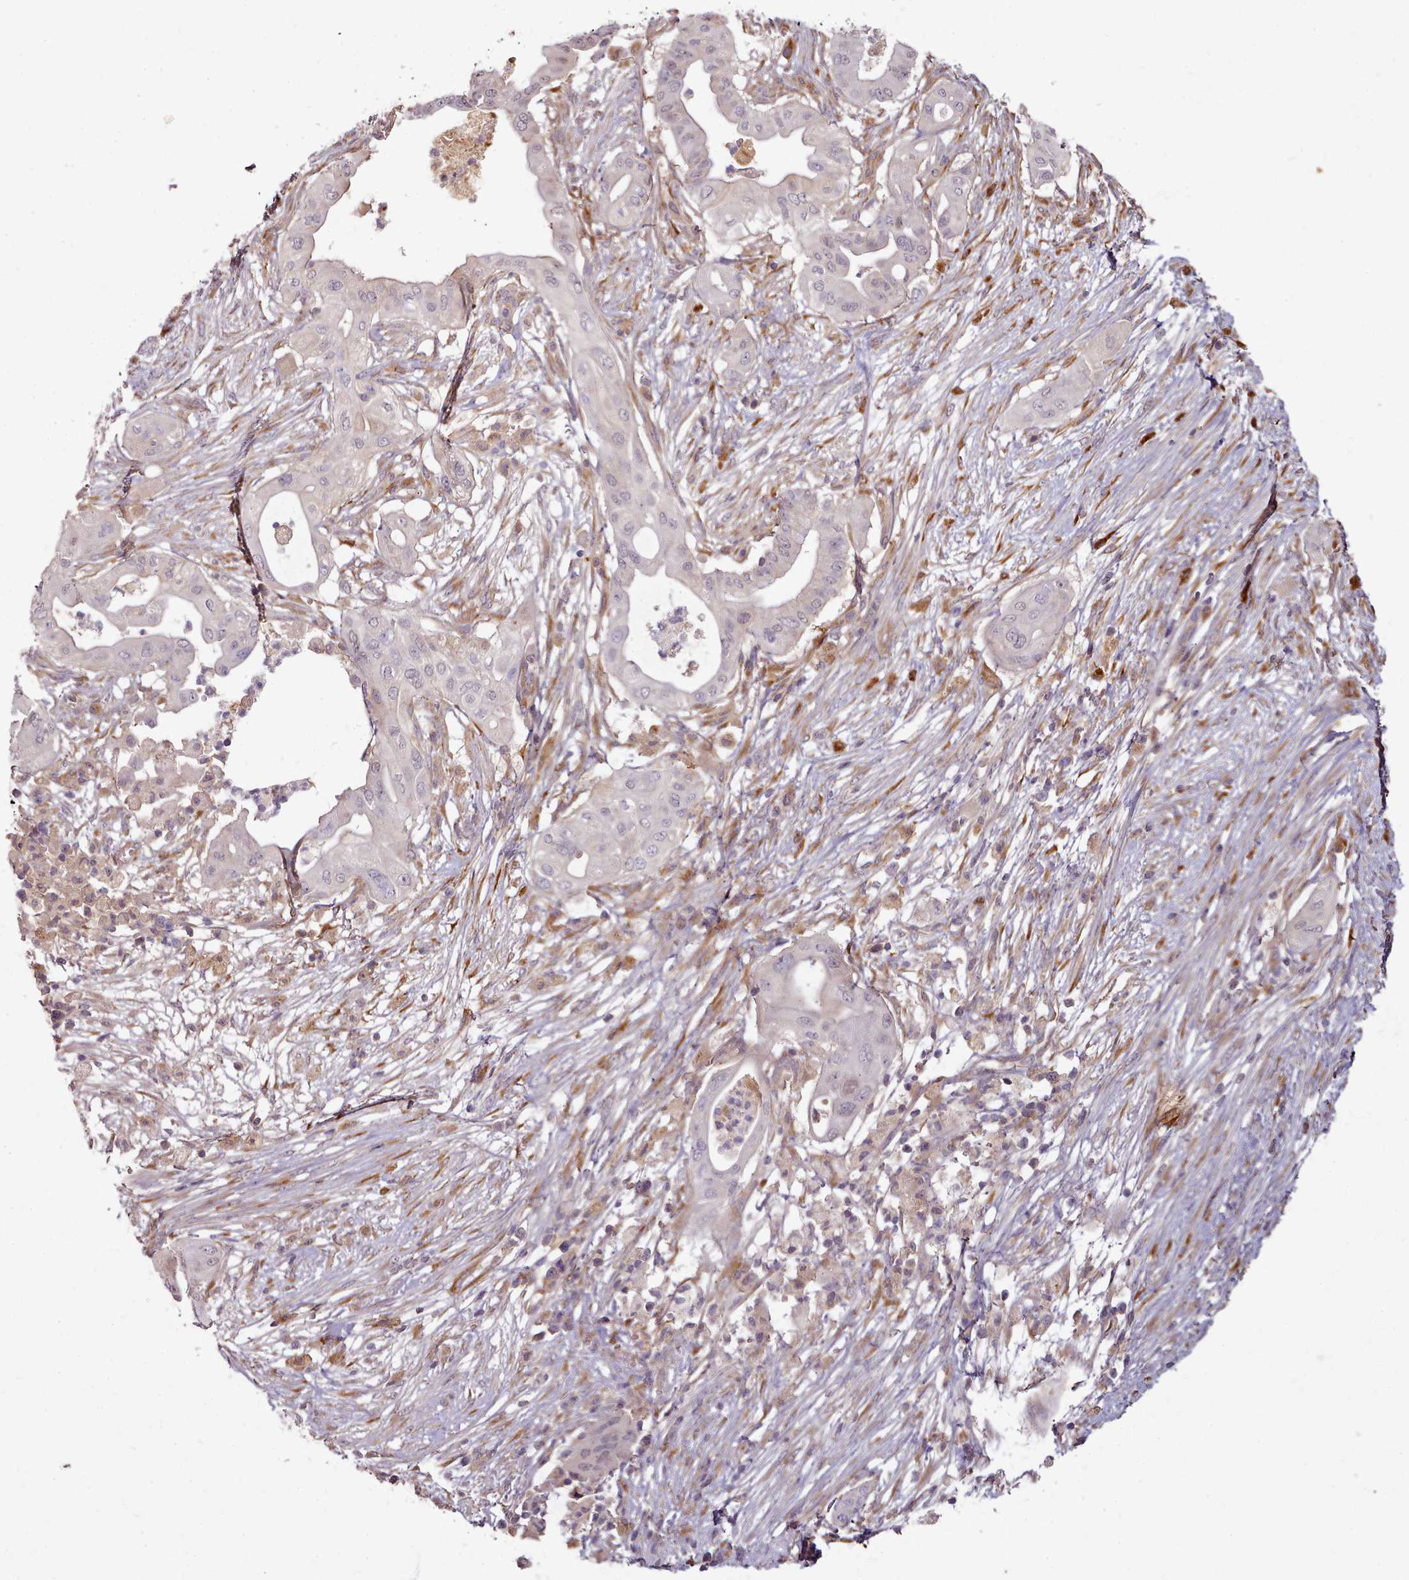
{"staining": {"intensity": "weak", "quantity": "<25%", "location": "nuclear"}, "tissue": "pancreatic cancer", "cell_type": "Tumor cells", "image_type": "cancer", "snomed": [{"axis": "morphology", "description": "Adenocarcinoma, NOS"}, {"axis": "topography", "description": "Pancreas"}], "caption": "Pancreatic cancer (adenocarcinoma) was stained to show a protein in brown. There is no significant positivity in tumor cells.", "gene": "C1QTNF5", "patient": {"sex": "male", "age": 68}}